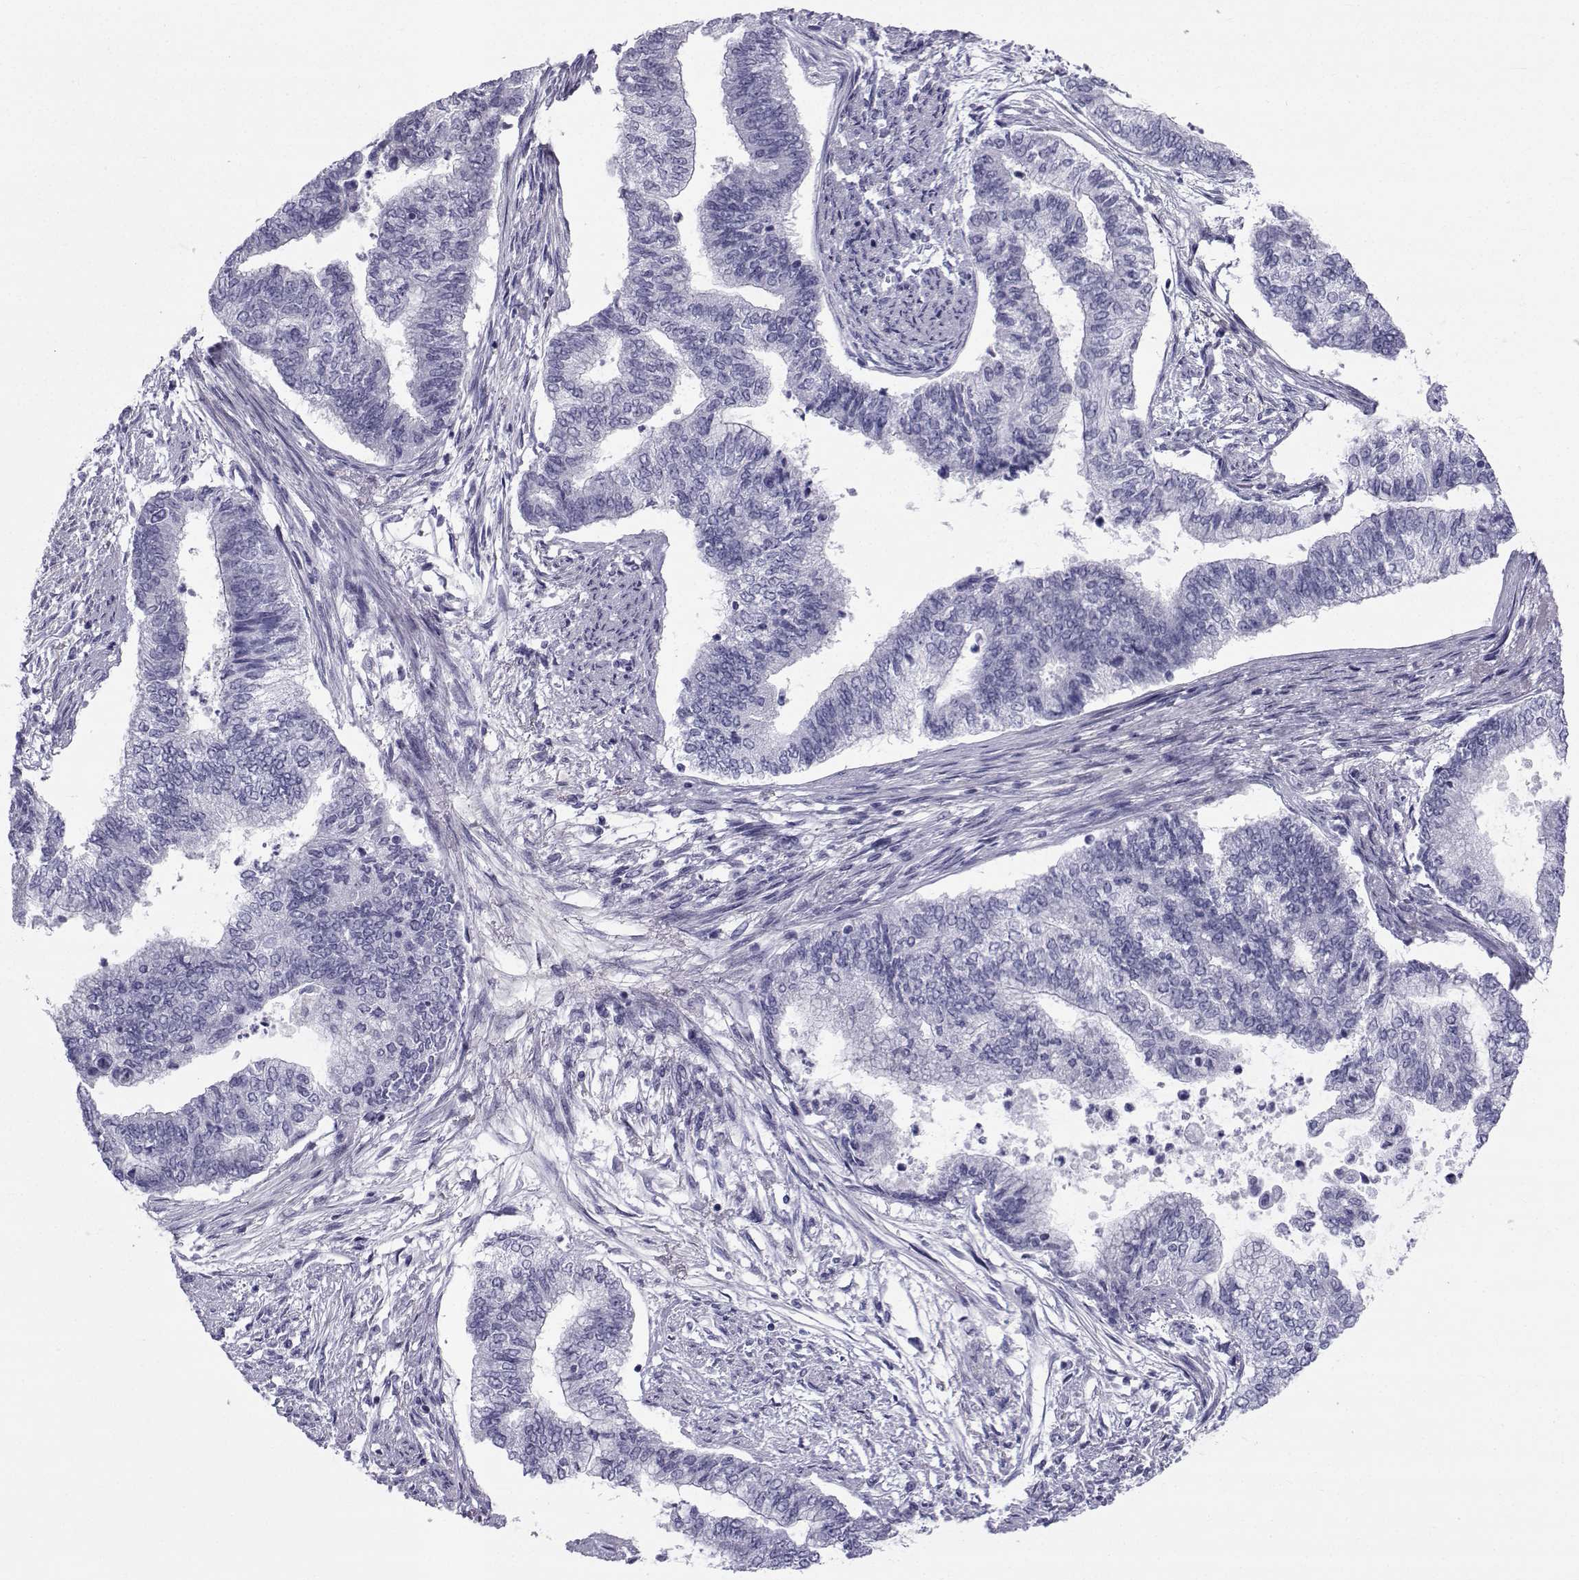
{"staining": {"intensity": "negative", "quantity": "none", "location": "none"}, "tissue": "endometrial cancer", "cell_type": "Tumor cells", "image_type": "cancer", "snomed": [{"axis": "morphology", "description": "Adenocarcinoma, NOS"}, {"axis": "topography", "description": "Endometrium"}], "caption": "Tumor cells are negative for brown protein staining in endometrial cancer (adenocarcinoma).", "gene": "SPANXD", "patient": {"sex": "female", "age": 65}}